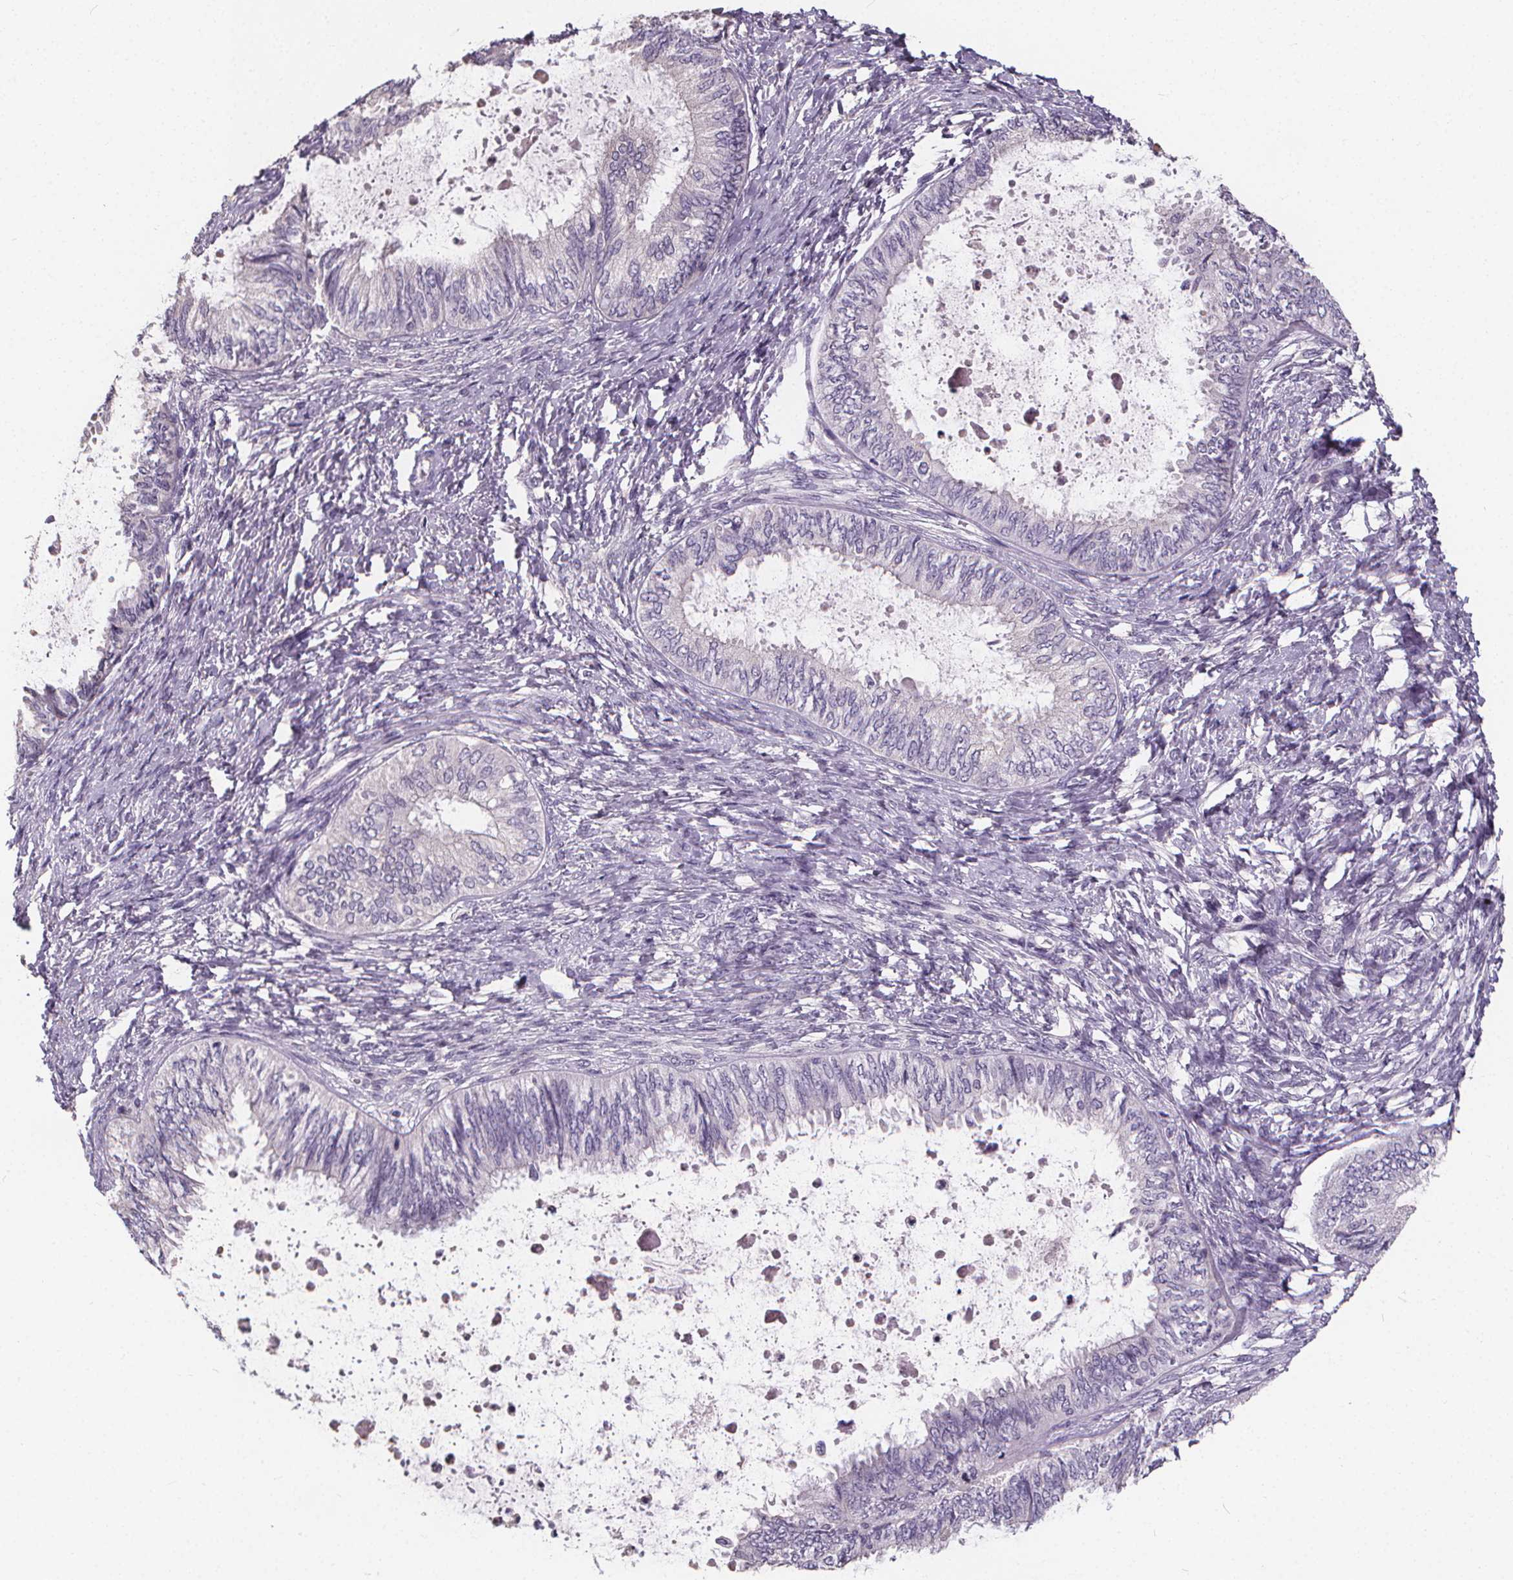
{"staining": {"intensity": "negative", "quantity": "none", "location": "none"}, "tissue": "ovarian cancer", "cell_type": "Tumor cells", "image_type": "cancer", "snomed": [{"axis": "morphology", "description": "Carcinoma, endometroid"}, {"axis": "topography", "description": "Ovary"}], "caption": "Protein analysis of ovarian cancer shows no significant staining in tumor cells.", "gene": "ATP6V1D", "patient": {"sex": "female", "age": 70}}